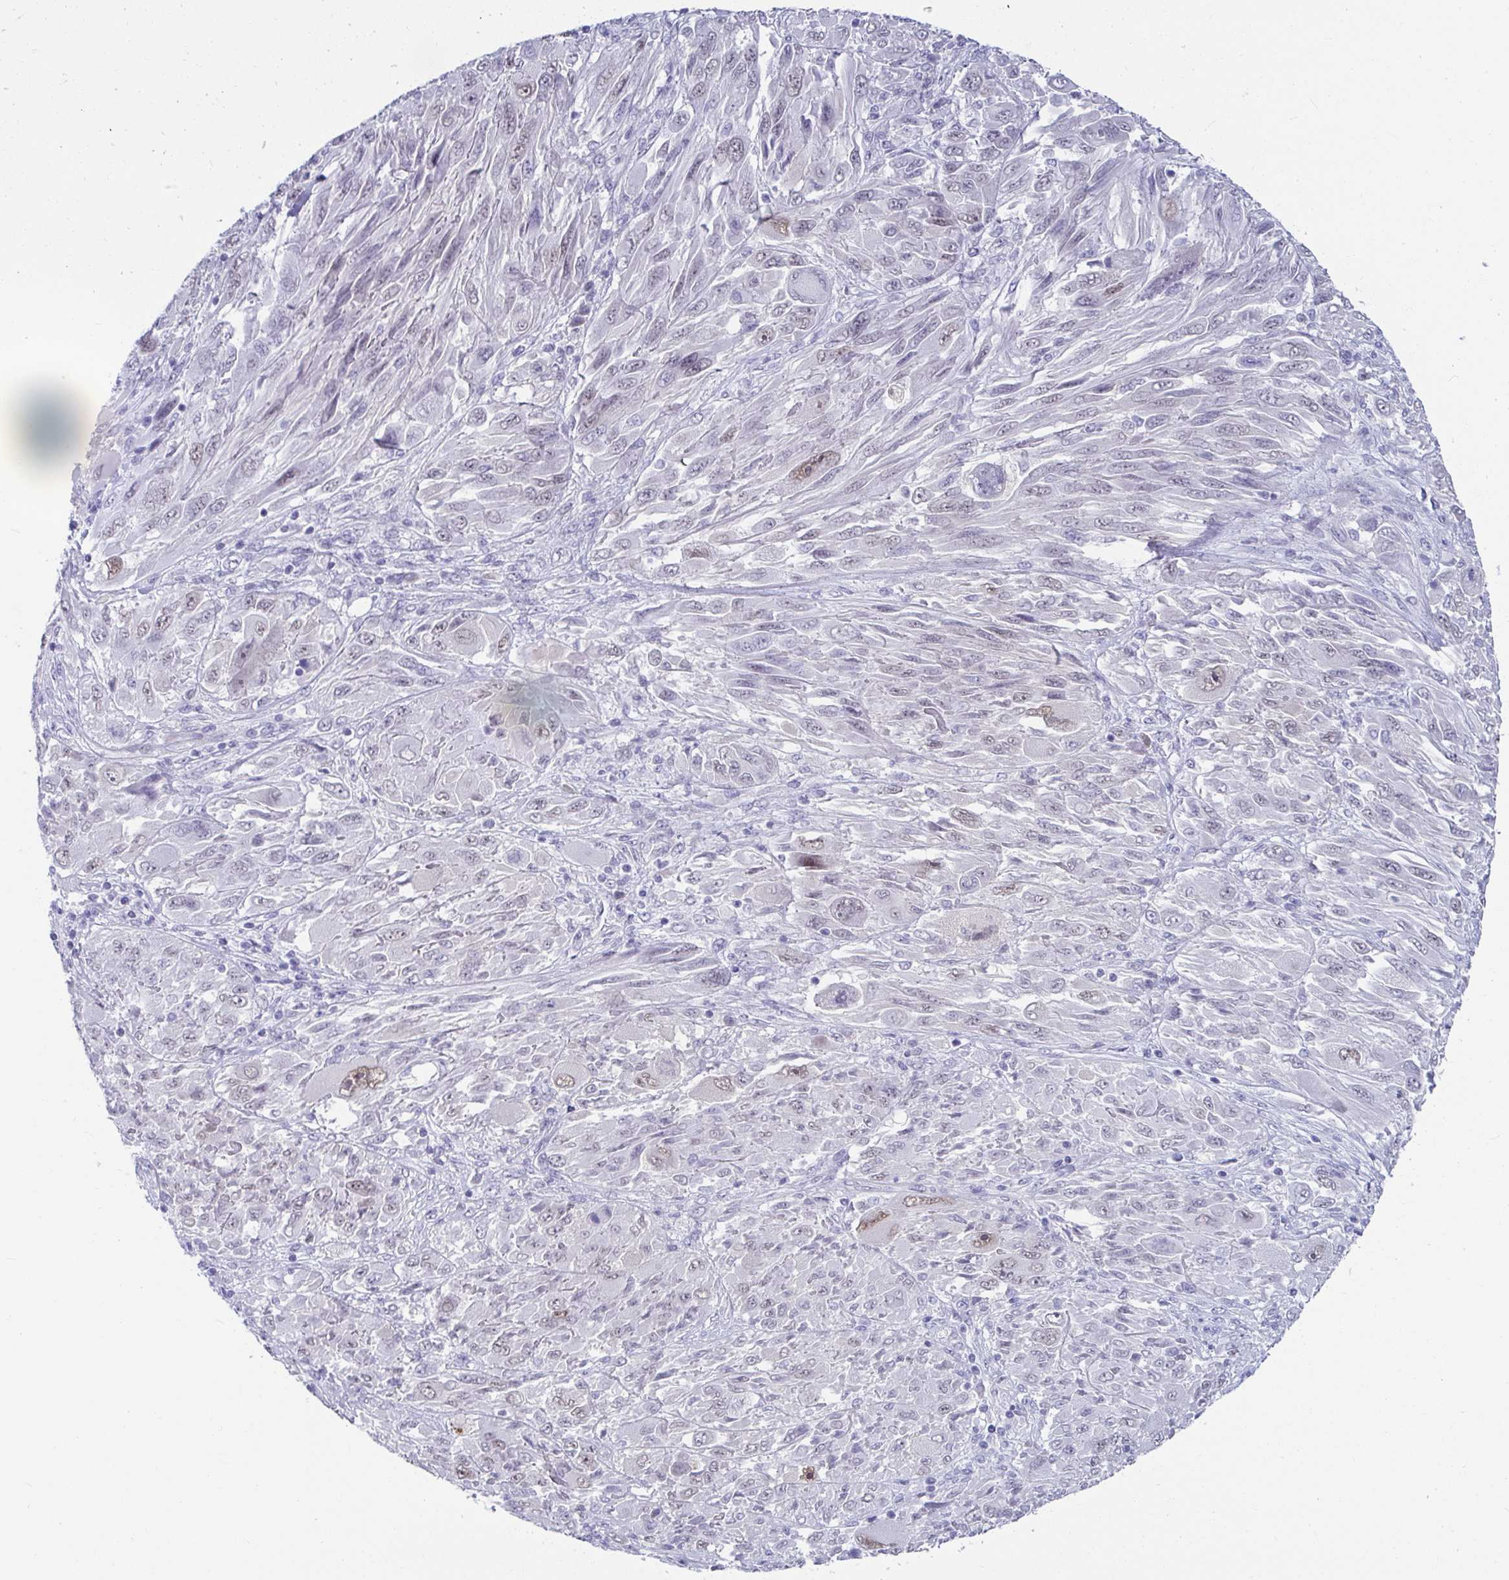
{"staining": {"intensity": "weak", "quantity": "<25%", "location": "nuclear"}, "tissue": "melanoma", "cell_type": "Tumor cells", "image_type": "cancer", "snomed": [{"axis": "morphology", "description": "Malignant melanoma, NOS"}, {"axis": "topography", "description": "Skin"}], "caption": "Tumor cells are negative for protein expression in human melanoma.", "gene": "NPY", "patient": {"sex": "female", "age": 91}}